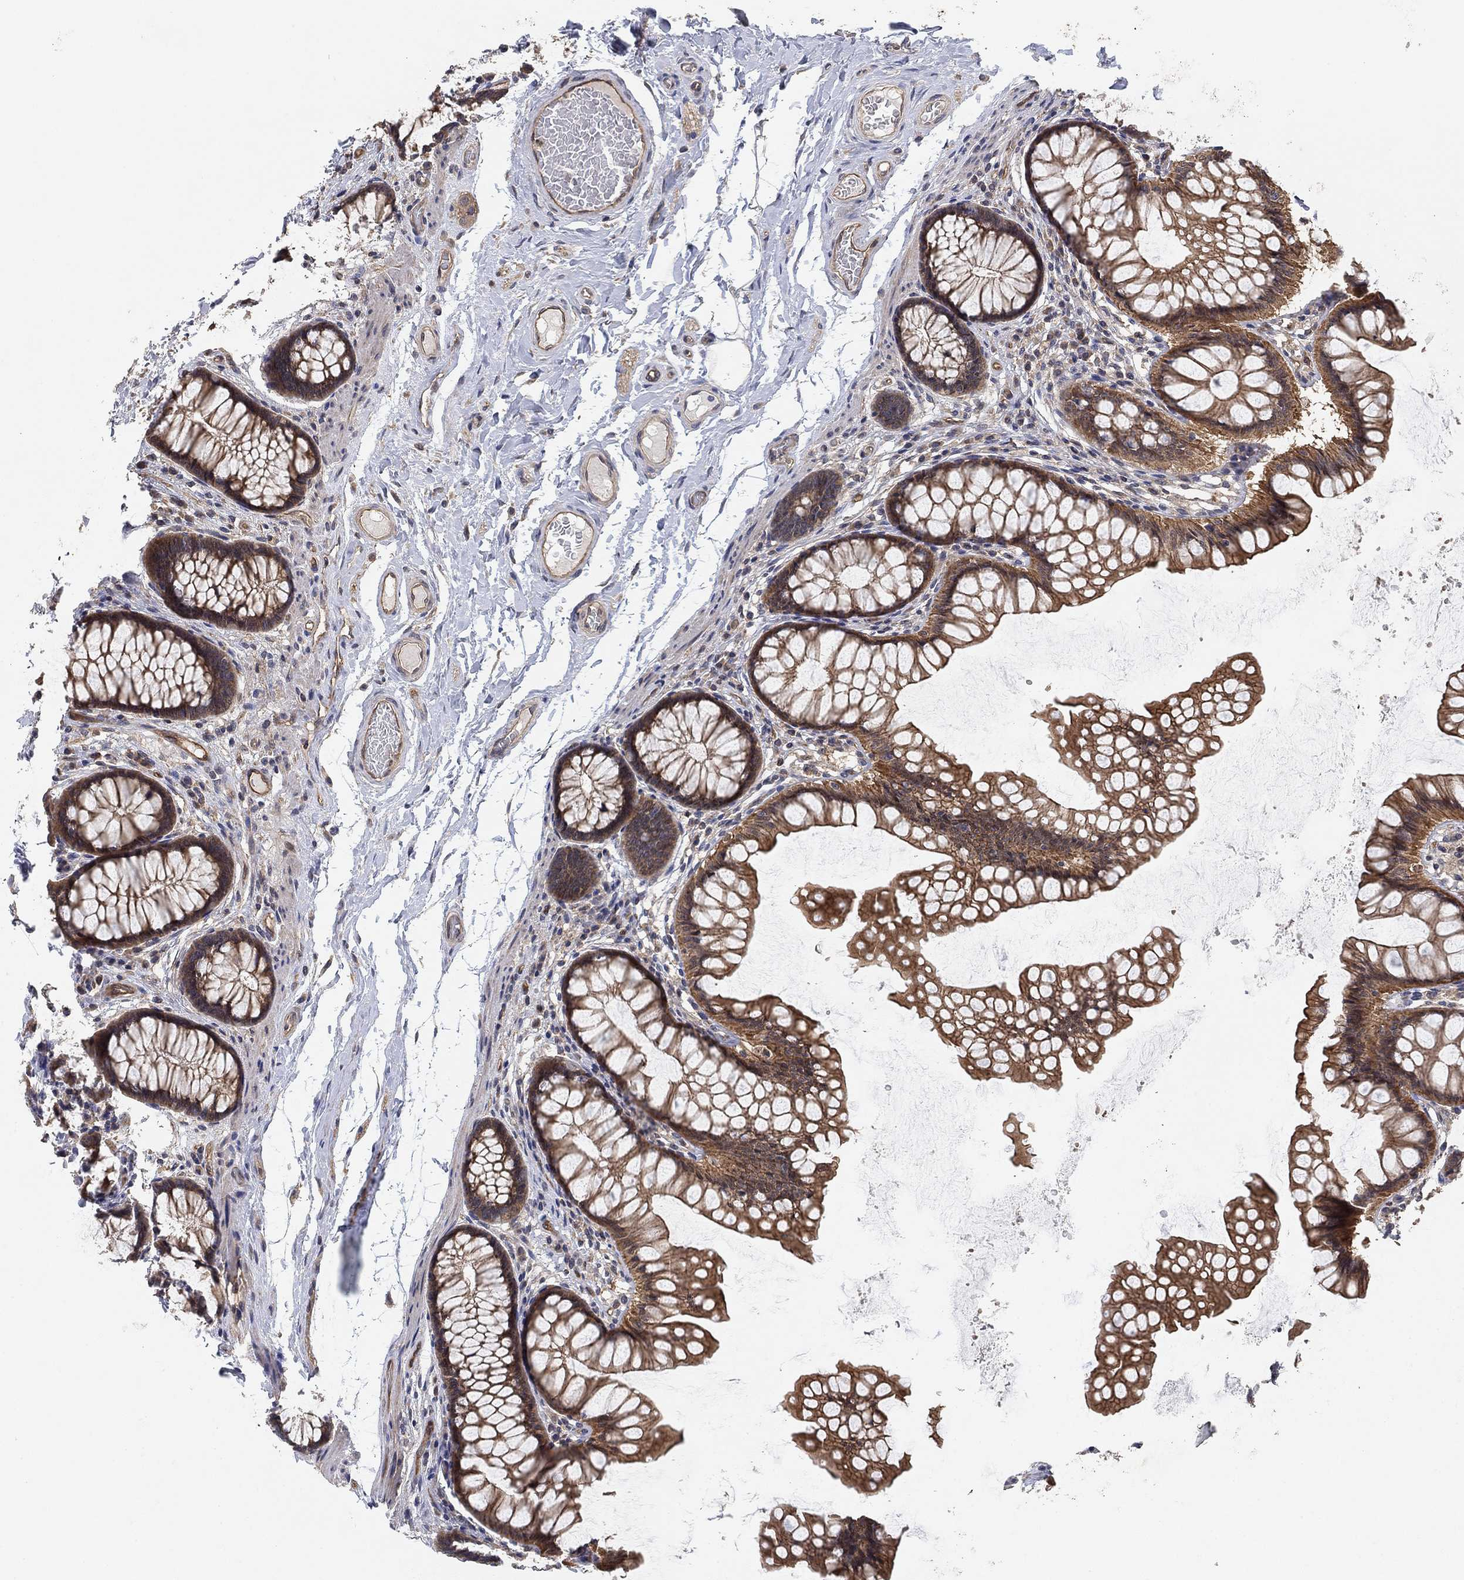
{"staining": {"intensity": "moderate", "quantity": "<25%", "location": "cytoplasmic/membranous"}, "tissue": "colon", "cell_type": "Endothelial cells", "image_type": "normal", "snomed": [{"axis": "morphology", "description": "Normal tissue, NOS"}, {"axis": "topography", "description": "Colon"}], "caption": "A high-resolution micrograph shows IHC staining of unremarkable colon, which shows moderate cytoplasmic/membranous positivity in about <25% of endothelial cells.", "gene": "MCUR1", "patient": {"sex": "female", "age": 65}}